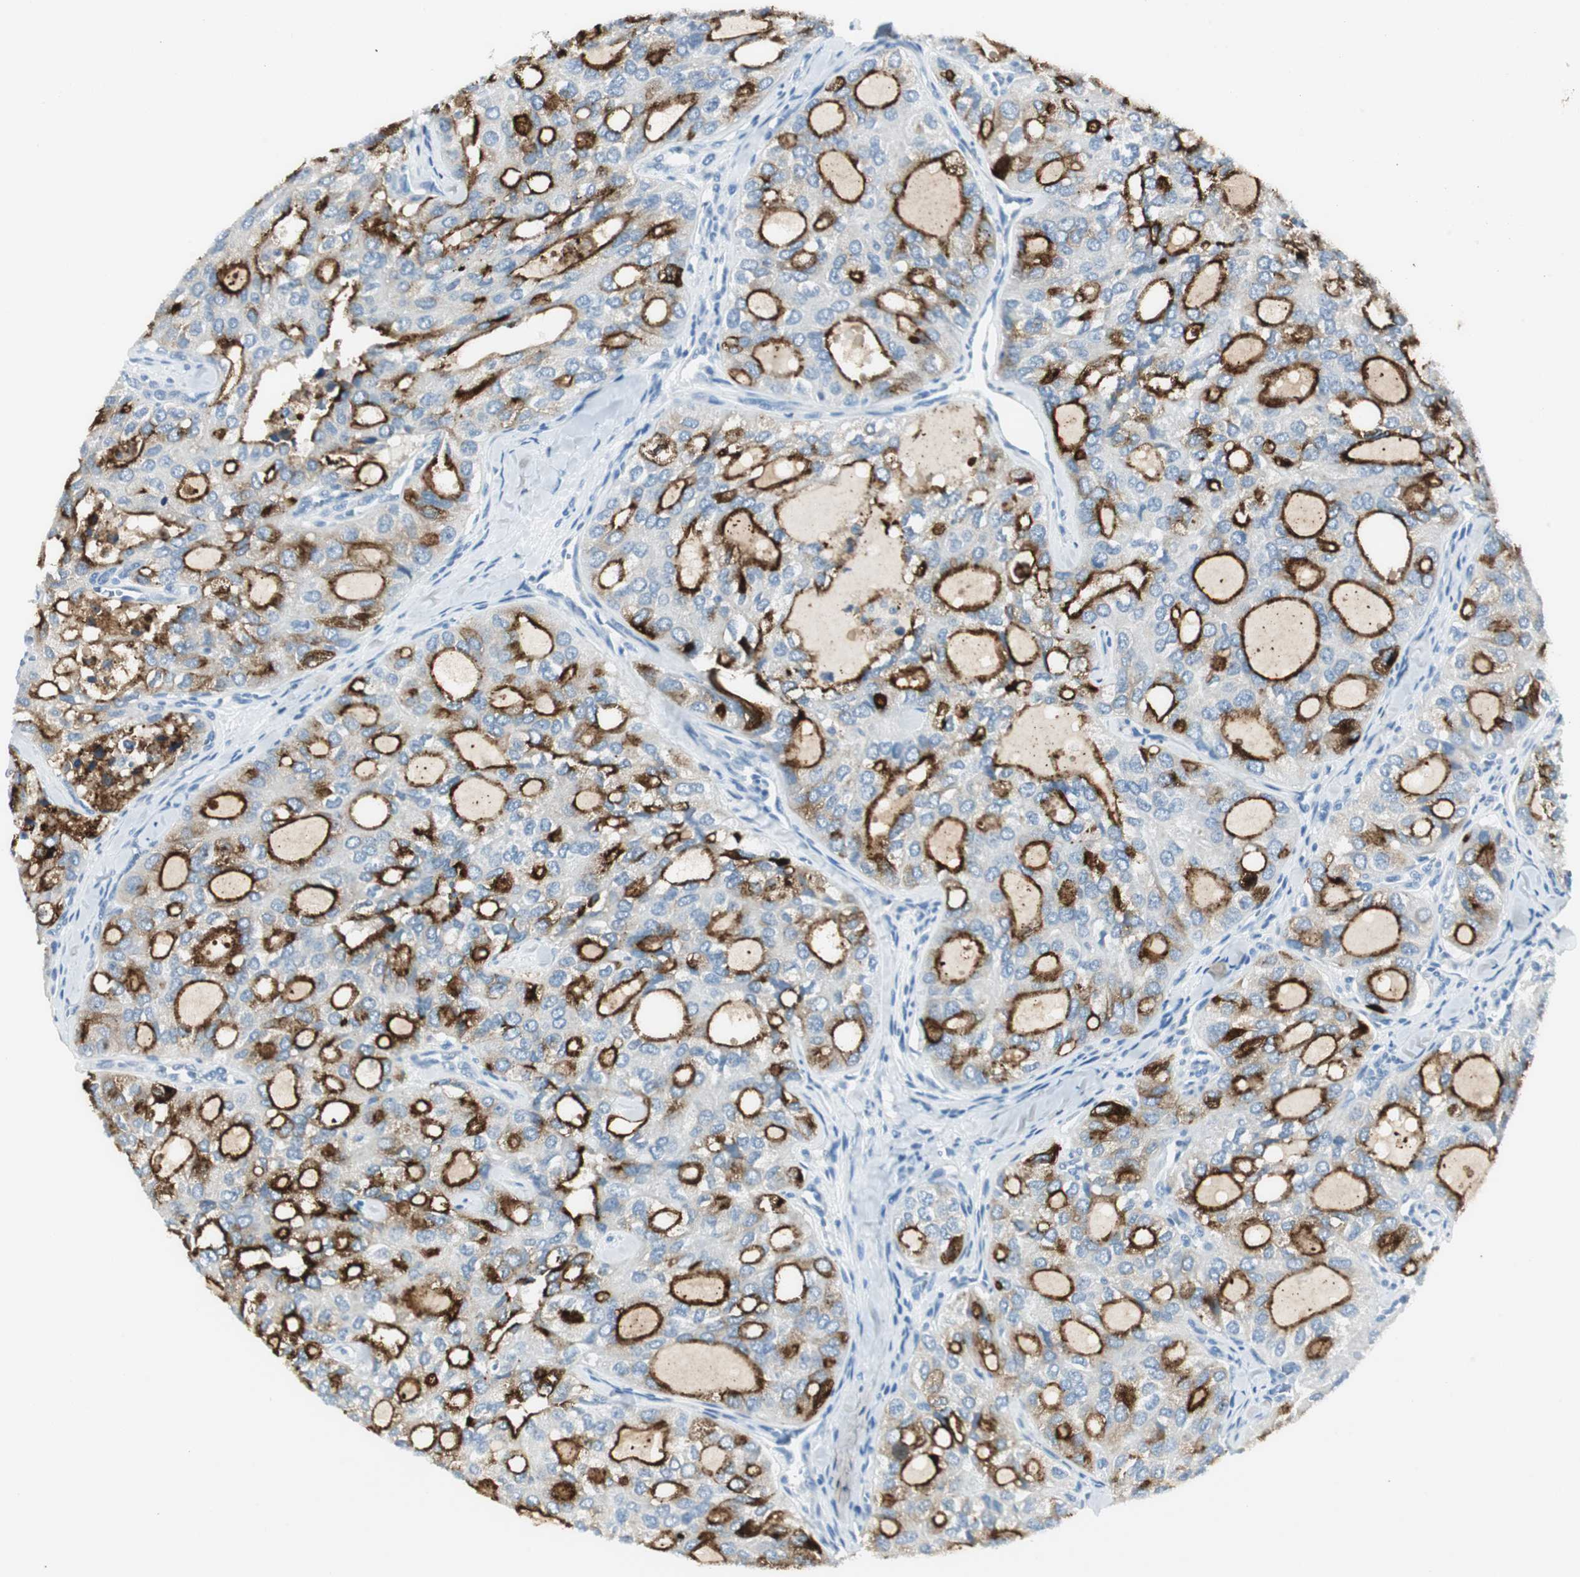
{"staining": {"intensity": "strong", "quantity": ">75%", "location": "cytoplasmic/membranous"}, "tissue": "thyroid cancer", "cell_type": "Tumor cells", "image_type": "cancer", "snomed": [{"axis": "morphology", "description": "Follicular adenoma carcinoma, NOS"}, {"axis": "topography", "description": "Thyroid gland"}], "caption": "Thyroid cancer (follicular adenoma carcinoma) stained with DAB (3,3'-diaminobenzidine) IHC shows high levels of strong cytoplasmic/membranous staining in approximately >75% of tumor cells.", "gene": "LRP2", "patient": {"sex": "male", "age": 75}}